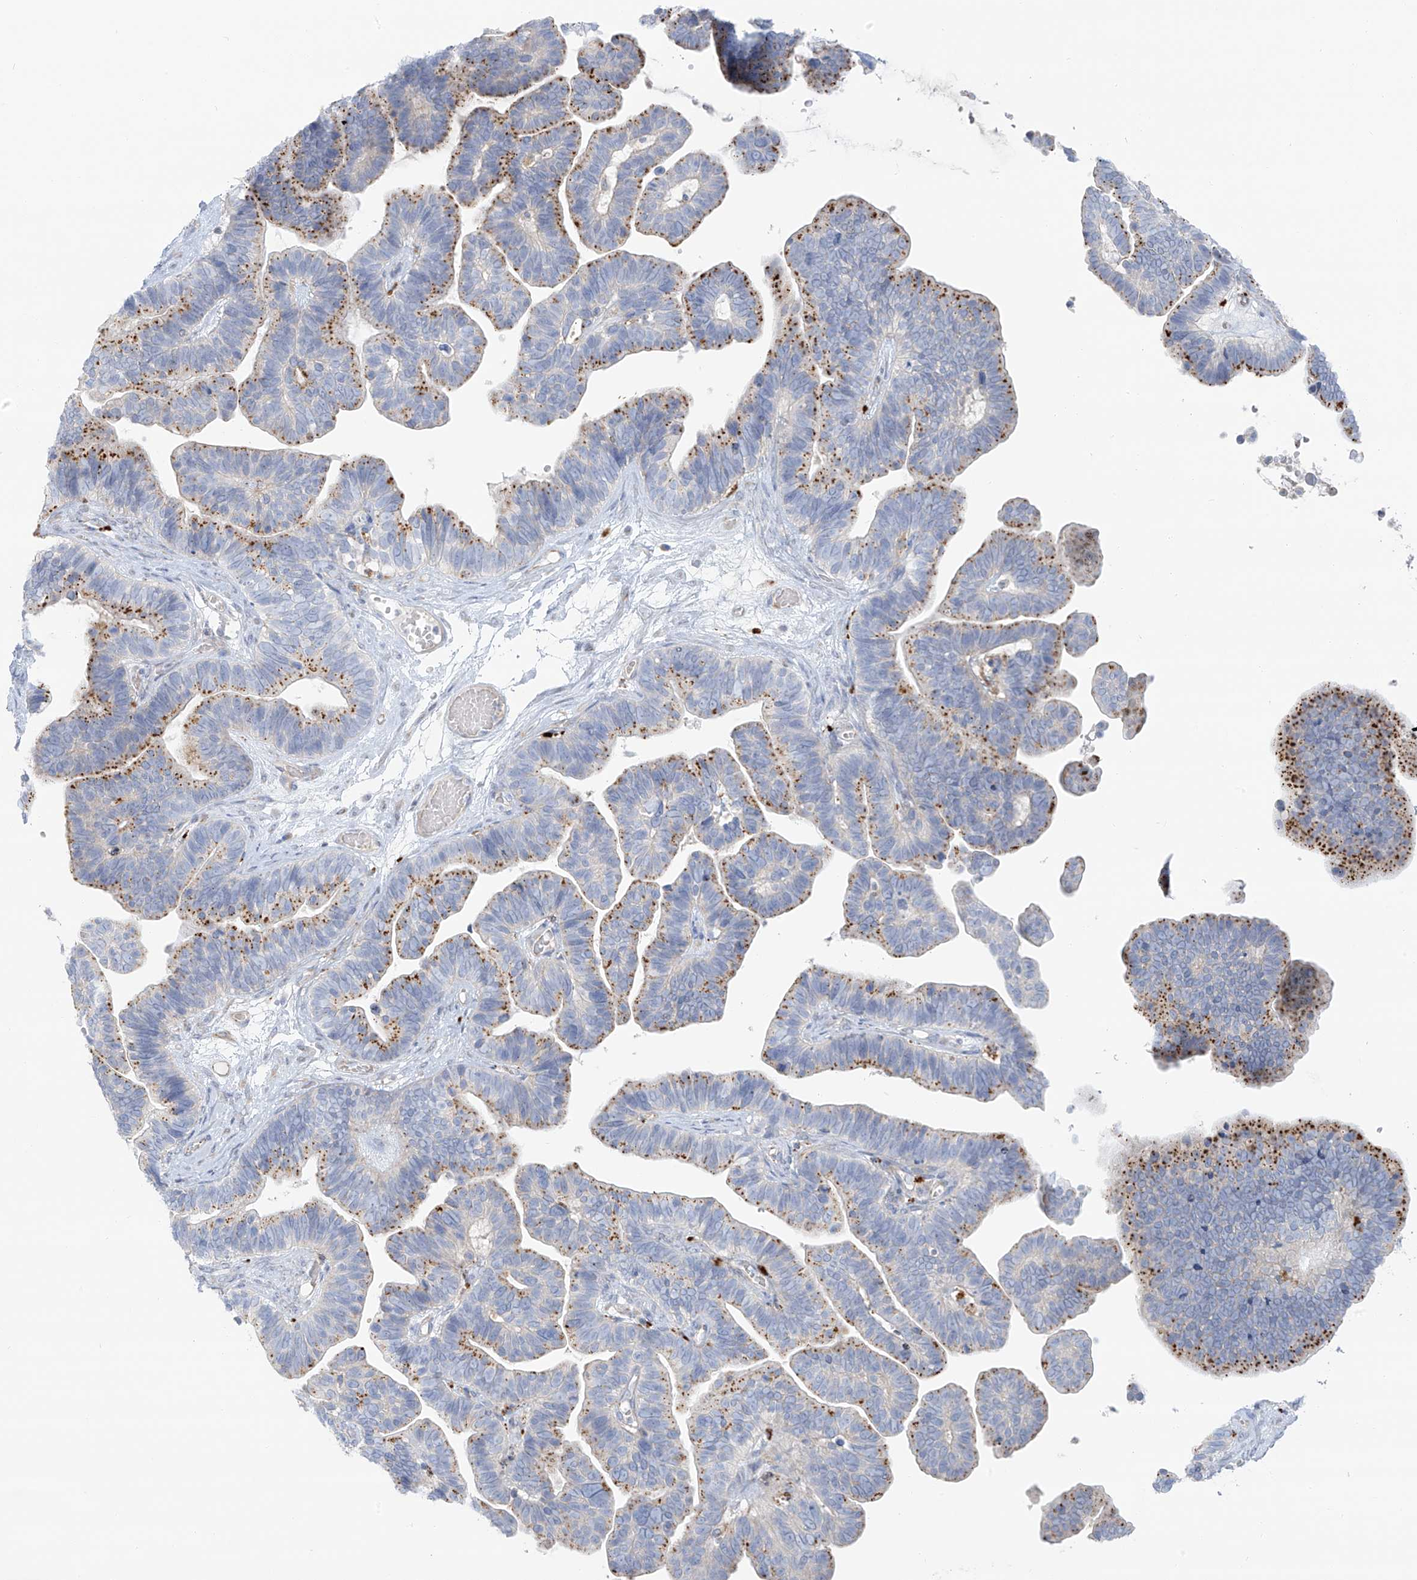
{"staining": {"intensity": "moderate", "quantity": "25%-75%", "location": "cytoplasmic/membranous"}, "tissue": "ovarian cancer", "cell_type": "Tumor cells", "image_type": "cancer", "snomed": [{"axis": "morphology", "description": "Cystadenocarcinoma, serous, NOS"}, {"axis": "topography", "description": "Ovary"}], "caption": "Protein staining of ovarian cancer (serous cystadenocarcinoma) tissue displays moderate cytoplasmic/membranous staining in about 25%-75% of tumor cells. (brown staining indicates protein expression, while blue staining denotes nuclei).", "gene": "TAL2", "patient": {"sex": "female", "age": 56}}